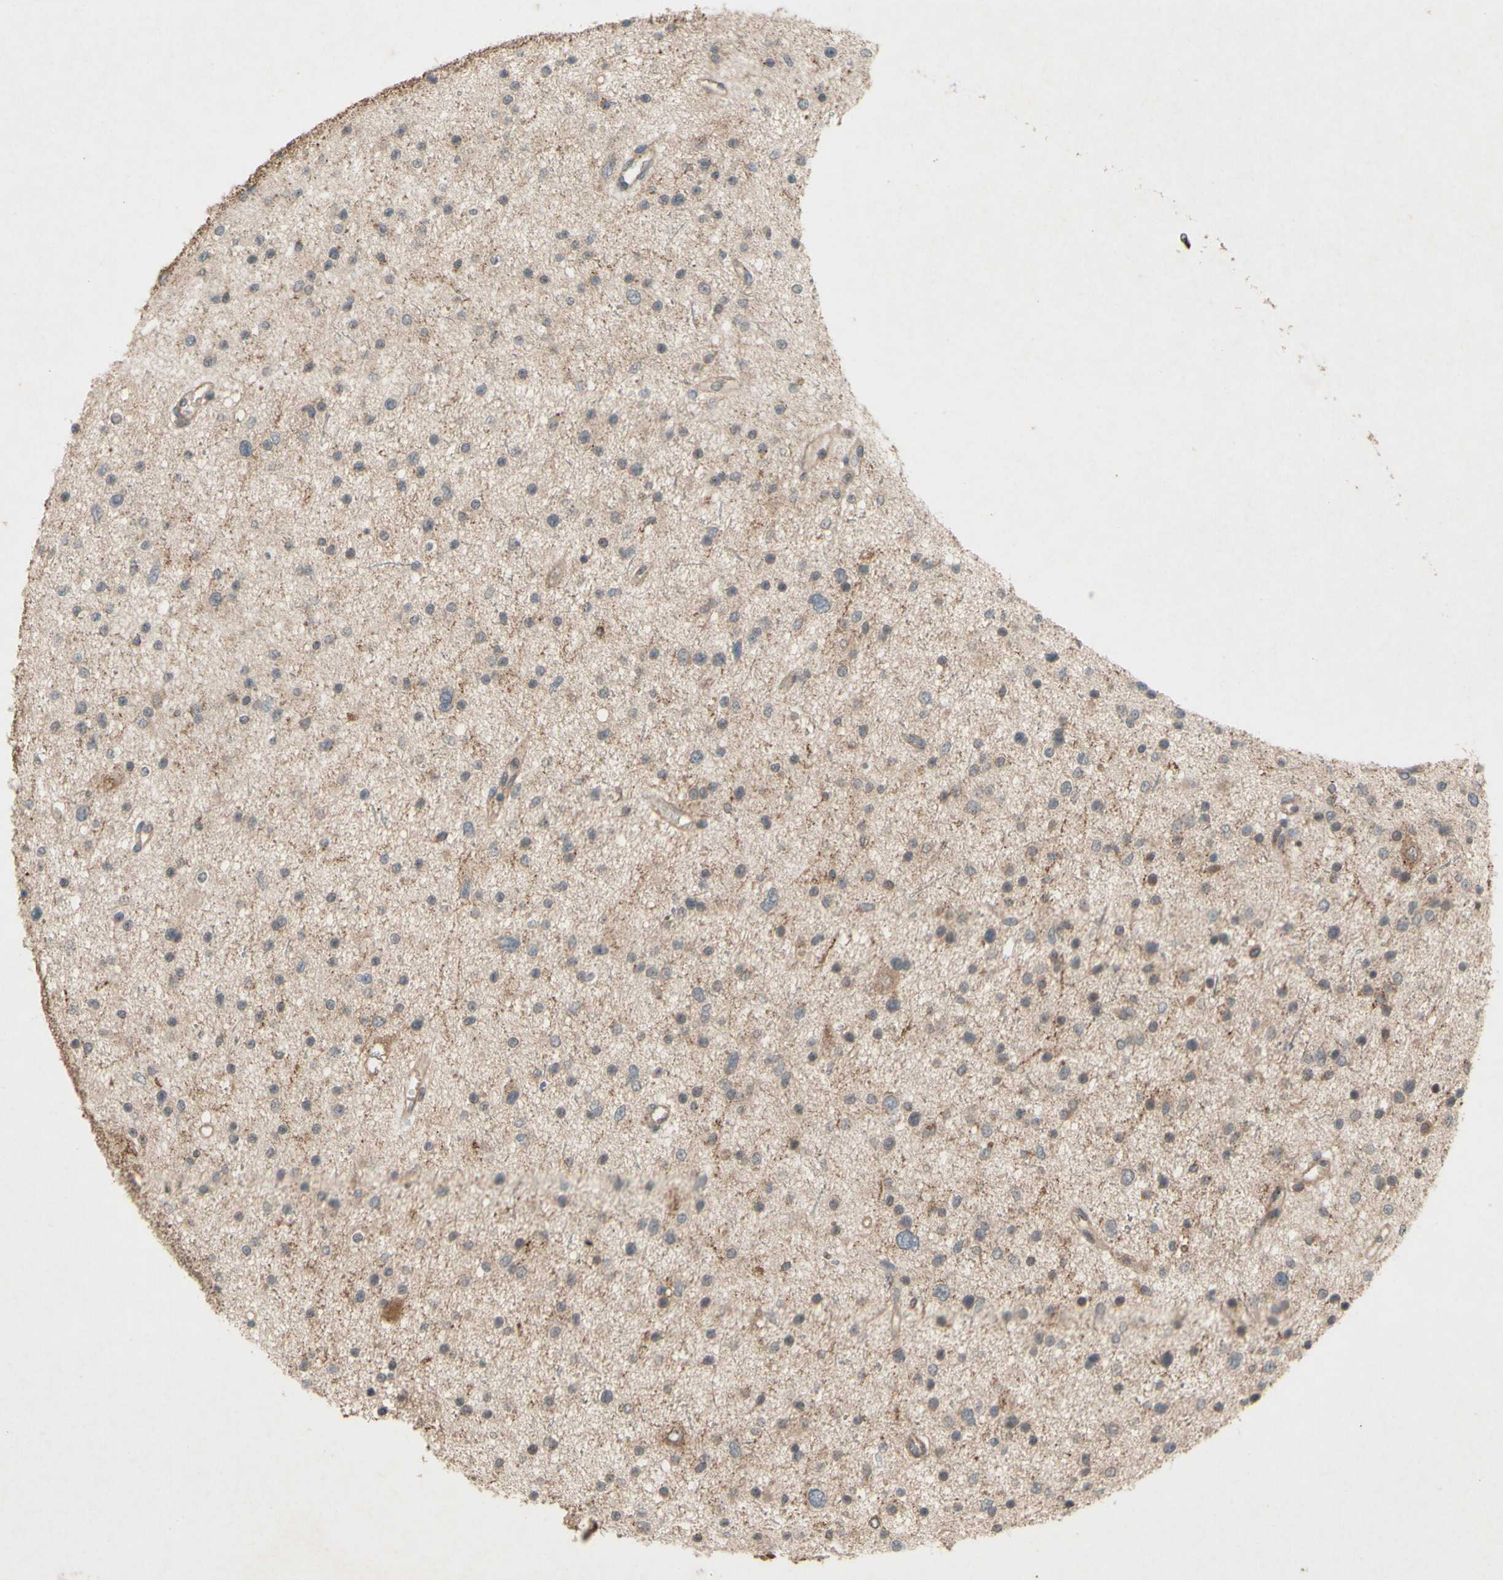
{"staining": {"intensity": "weak", "quantity": "<25%", "location": "cytoplasmic/membranous"}, "tissue": "glioma", "cell_type": "Tumor cells", "image_type": "cancer", "snomed": [{"axis": "morphology", "description": "Glioma, malignant, Low grade"}, {"axis": "topography", "description": "Brain"}], "caption": "High power microscopy photomicrograph of an immunohistochemistry (IHC) photomicrograph of malignant low-grade glioma, revealing no significant staining in tumor cells.", "gene": "ATP6V1F", "patient": {"sex": "female", "age": 37}}